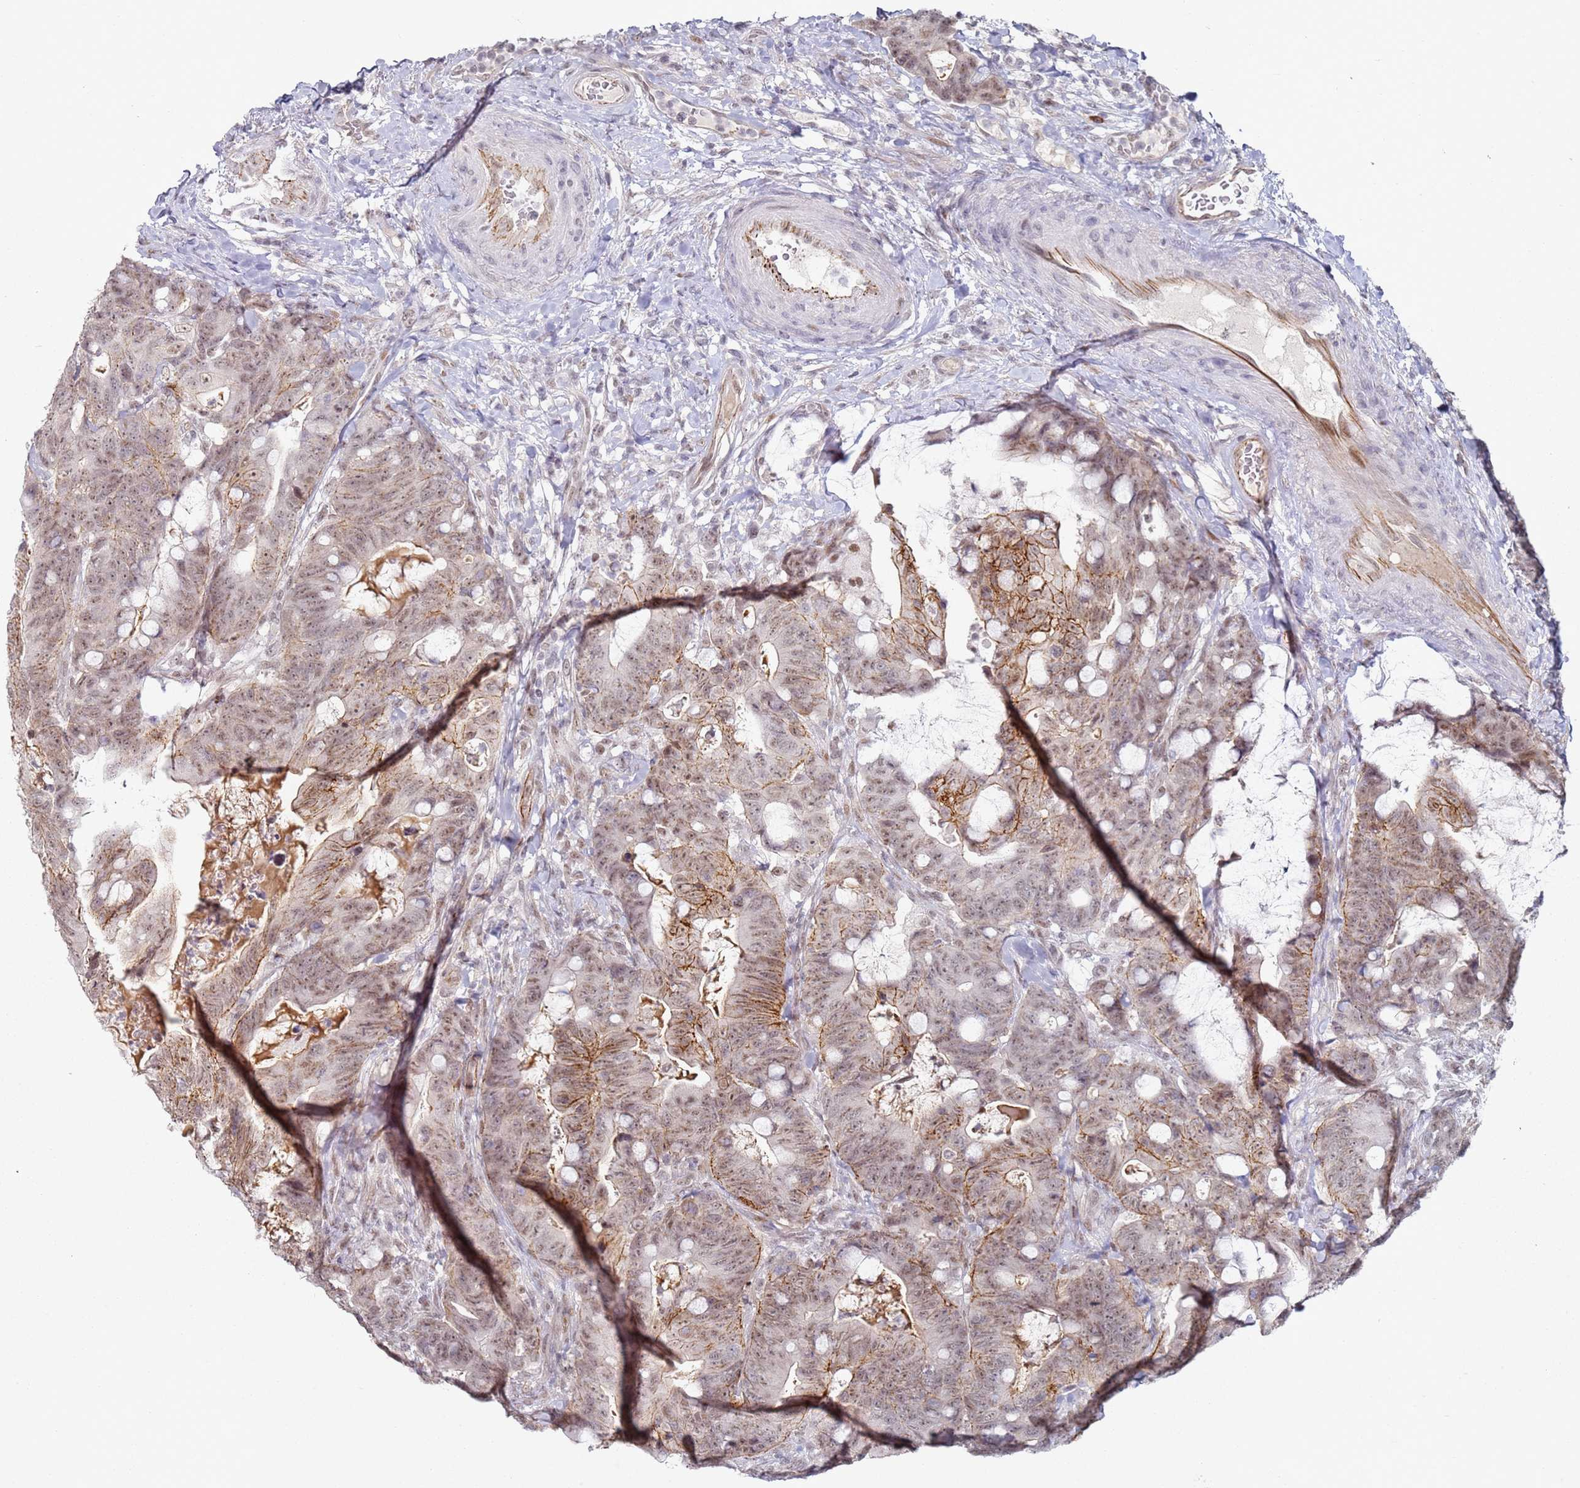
{"staining": {"intensity": "moderate", "quantity": ">75%", "location": "cytoplasmic/membranous,nuclear"}, "tissue": "colorectal cancer", "cell_type": "Tumor cells", "image_type": "cancer", "snomed": [{"axis": "morphology", "description": "Adenocarcinoma, NOS"}, {"axis": "topography", "description": "Colon"}], "caption": "Colorectal adenocarcinoma stained for a protein (brown) shows moderate cytoplasmic/membranous and nuclear positive staining in approximately >75% of tumor cells.", "gene": "ATF6B", "patient": {"sex": "female", "age": 82}}